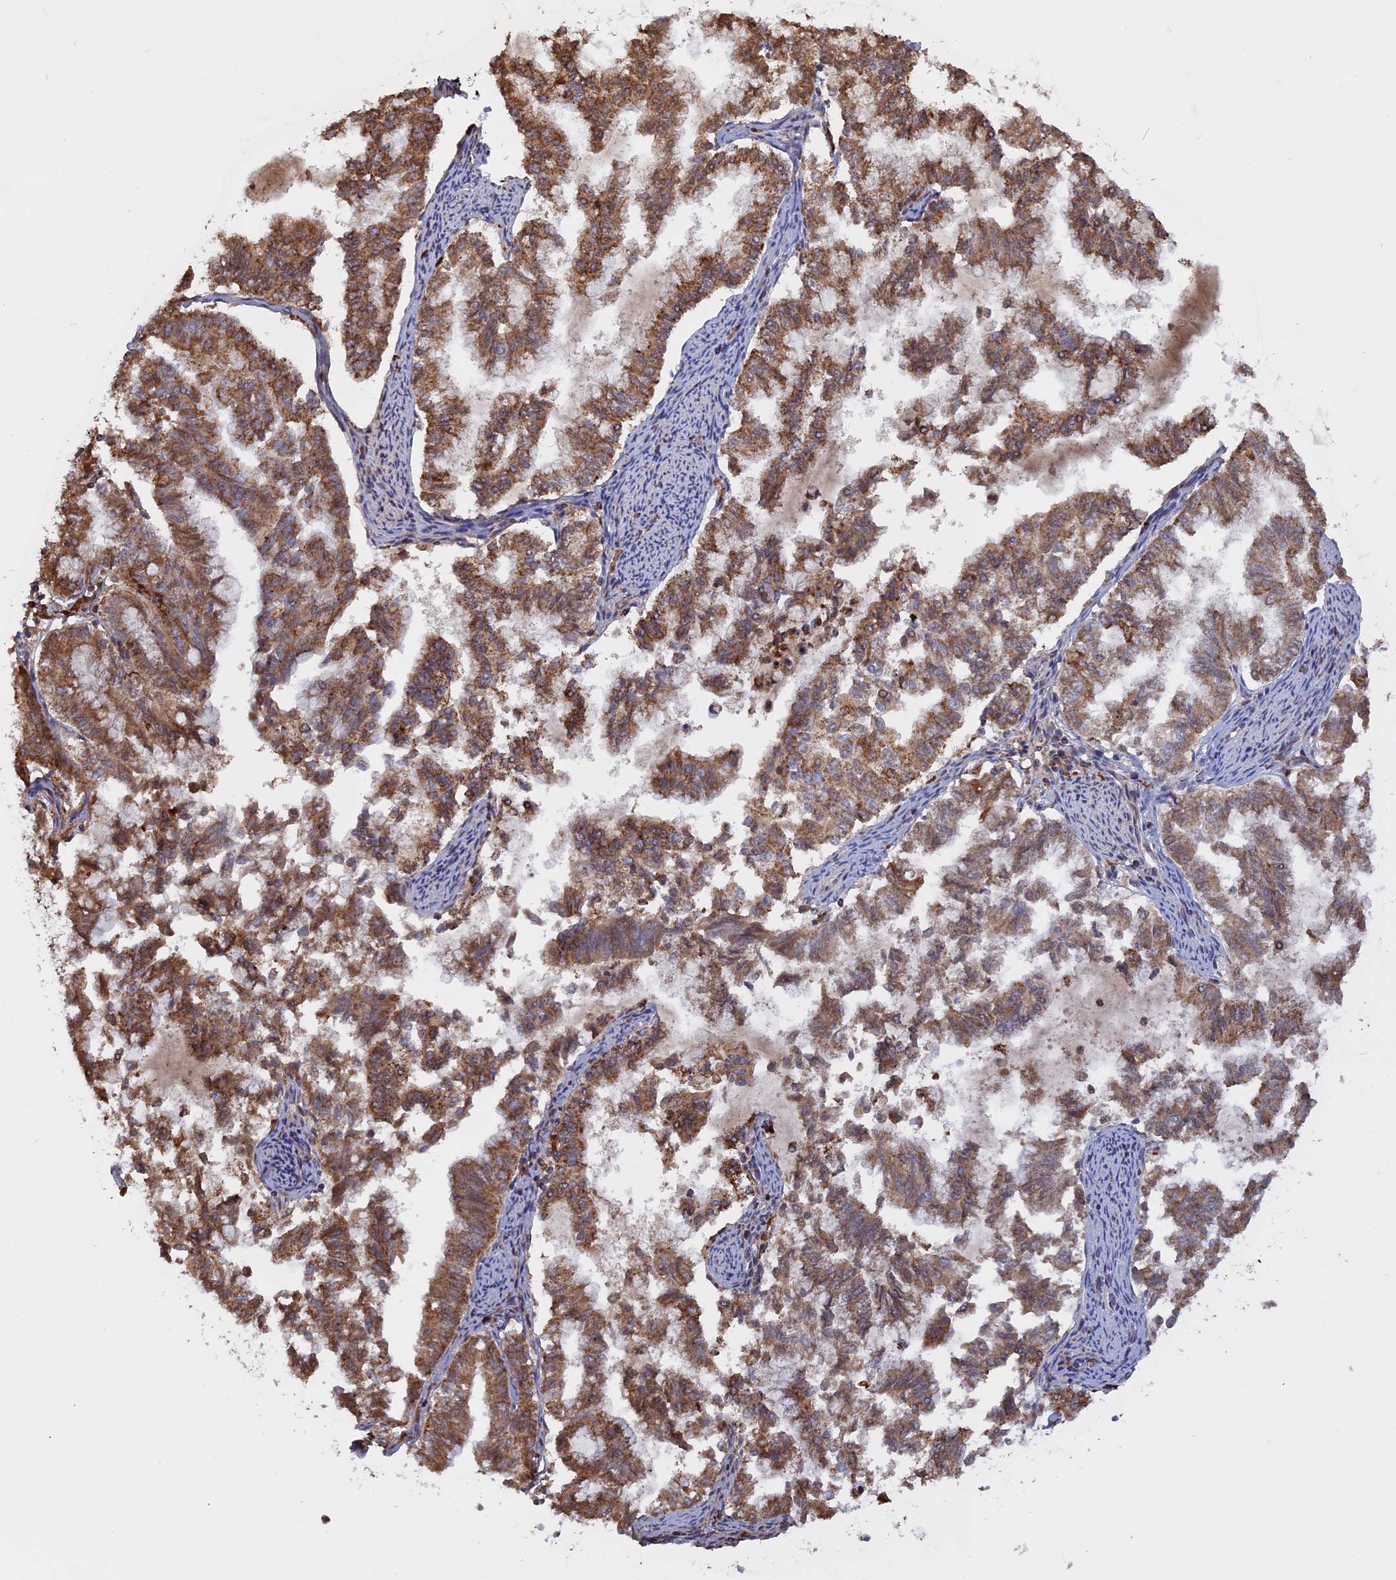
{"staining": {"intensity": "moderate", "quantity": ">75%", "location": "cytoplasmic/membranous"}, "tissue": "endometrial cancer", "cell_type": "Tumor cells", "image_type": "cancer", "snomed": [{"axis": "morphology", "description": "Adenocarcinoma, NOS"}, {"axis": "topography", "description": "Endometrium"}], "caption": "A high-resolution histopathology image shows IHC staining of endometrial adenocarcinoma, which shows moderate cytoplasmic/membranous expression in approximately >75% of tumor cells.", "gene": "KCNG1", "patient": {"sex": "female", "age": 79}}